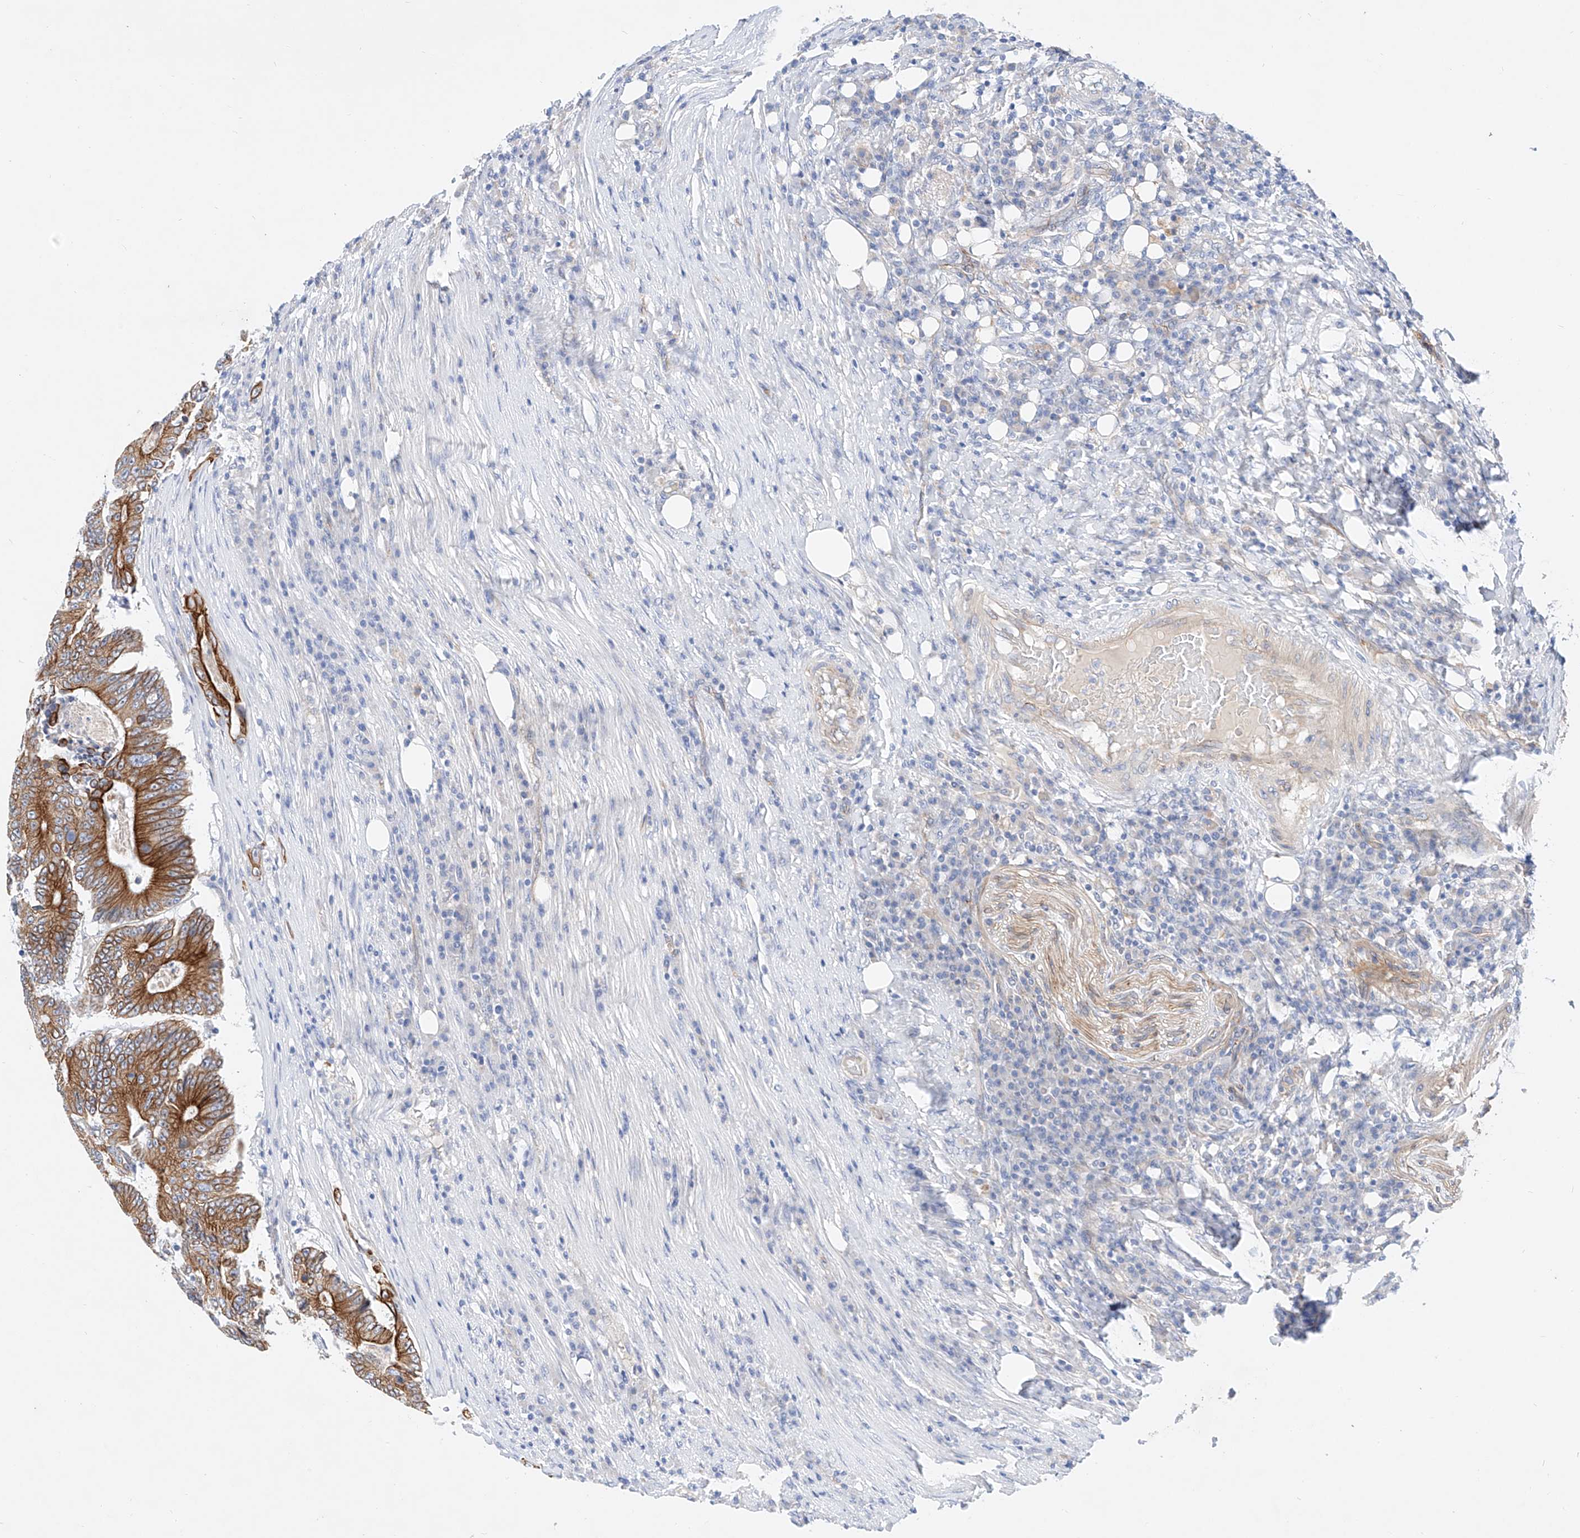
{"staining": {"intensity": "strong", "quantity": ">75%", "location": "cytoplasmic/membranous"}, "tissue": "colorectal cancer", "cell_type": "Tumor cells", "image_type": "cancer", "snomed": [{"axis": "morphology", "description": "Adenocarcinoma, NOS"}, {"axis": "topography", "description": "Colon"}], "caption": "This is a photomicrograph of immunohistochemistry (IHC) staining of adenocarcinoma (colorectal), which shows strong expression in the cytoplasmic/membranous of tumor cells.", "gene": "SBSPON", "patient": {"sex": "male", "age": 83}}